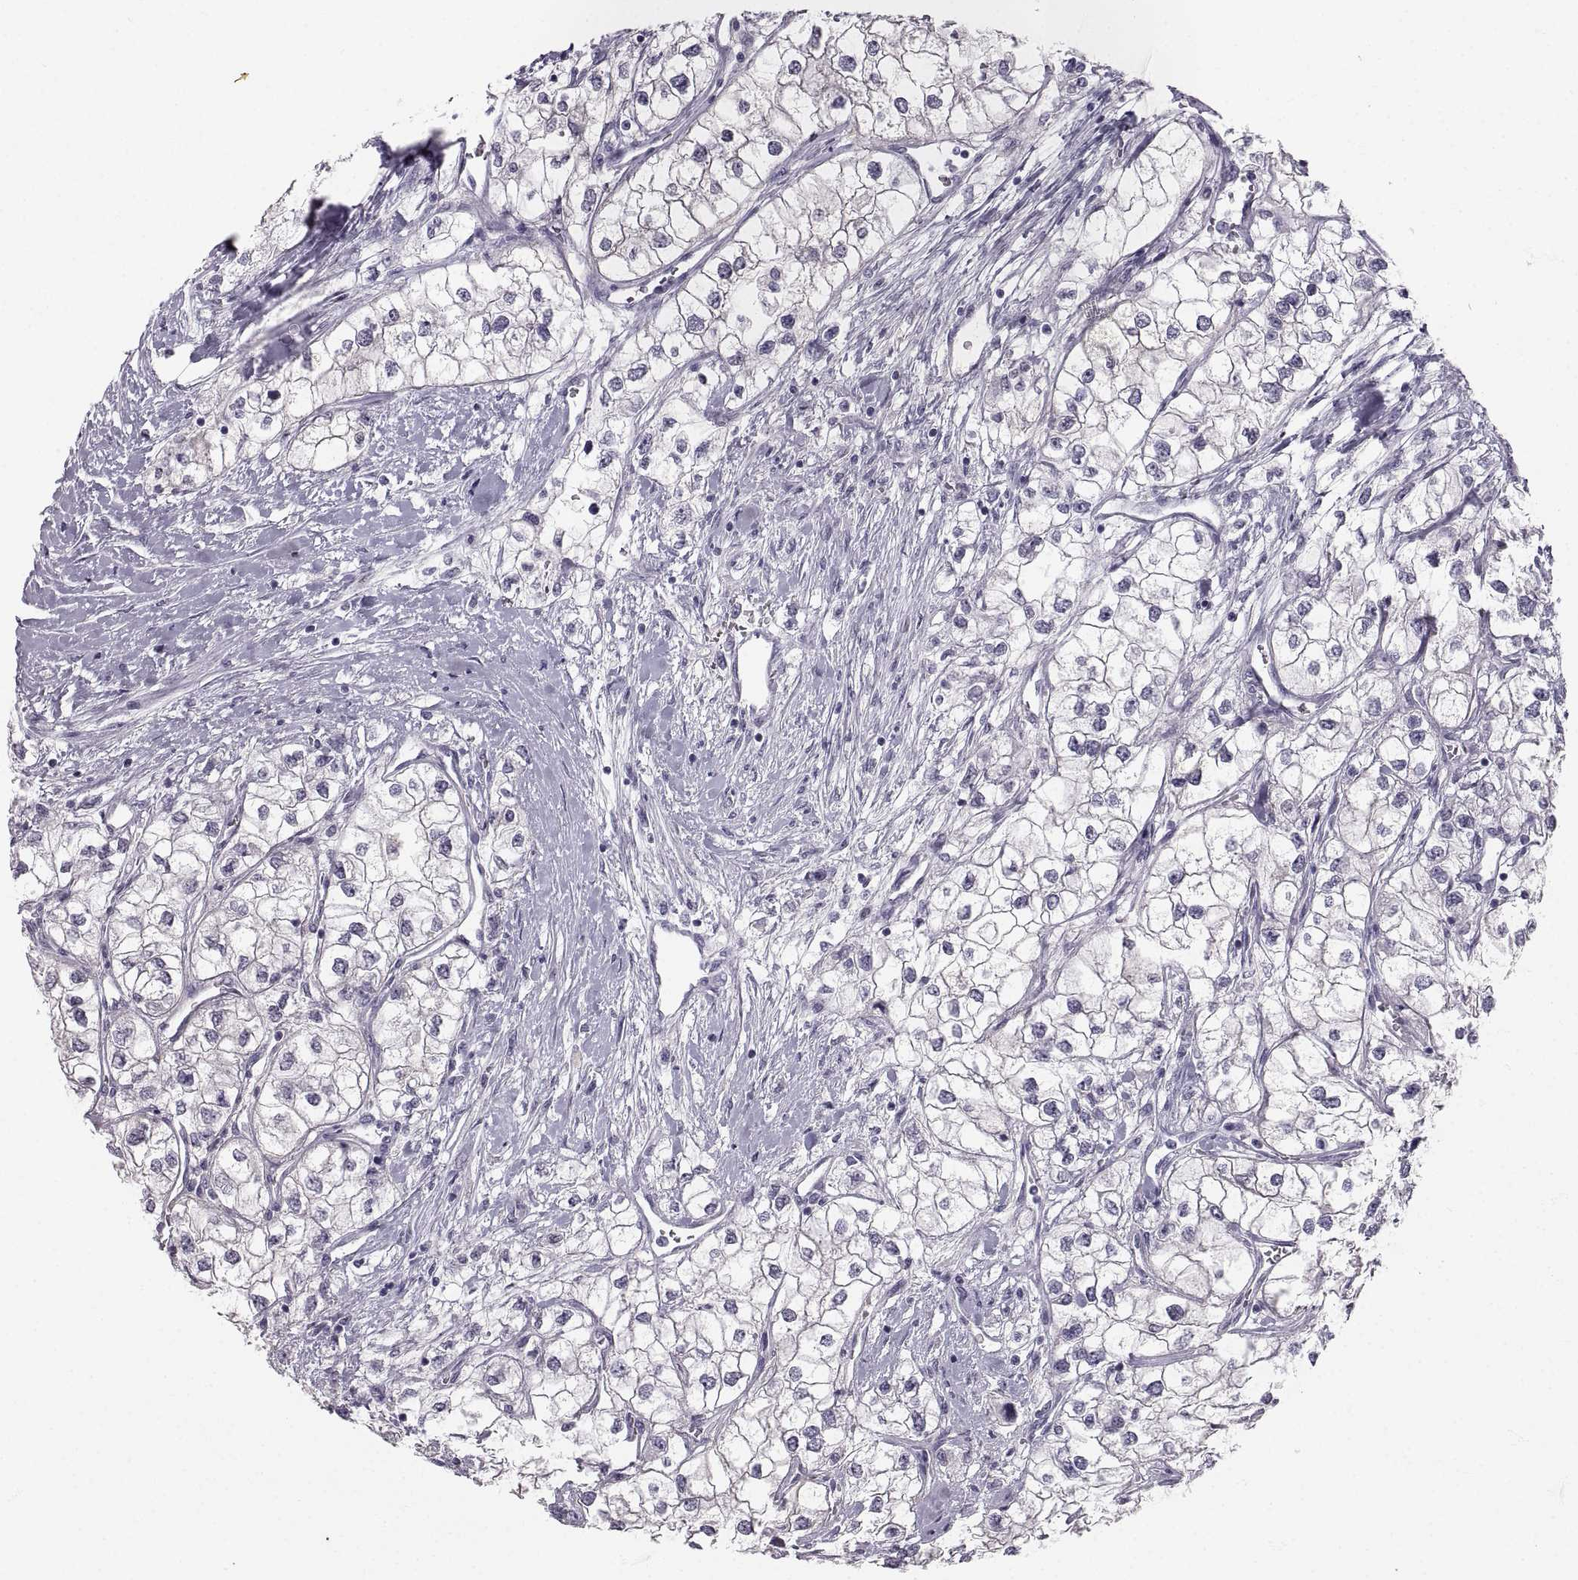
{"staining": {"intensity": "negative", "quantity": "none", "location": "none"}, "tissue": "renal cancer", "cell_type": "Tumor cells", "image_type": "cancer", "snomed": [{"axis": "morphology", "description": "Adenocarcinoma, NOS"}, {"axis": "topography", "description": "Kidney"}], "caption": "Immunohistochemical staining of human renal cancer demonstrates no significant expression in tumor cells.", "gene": "ZNF185", "patient": {"sex": "male", "age": 59}}